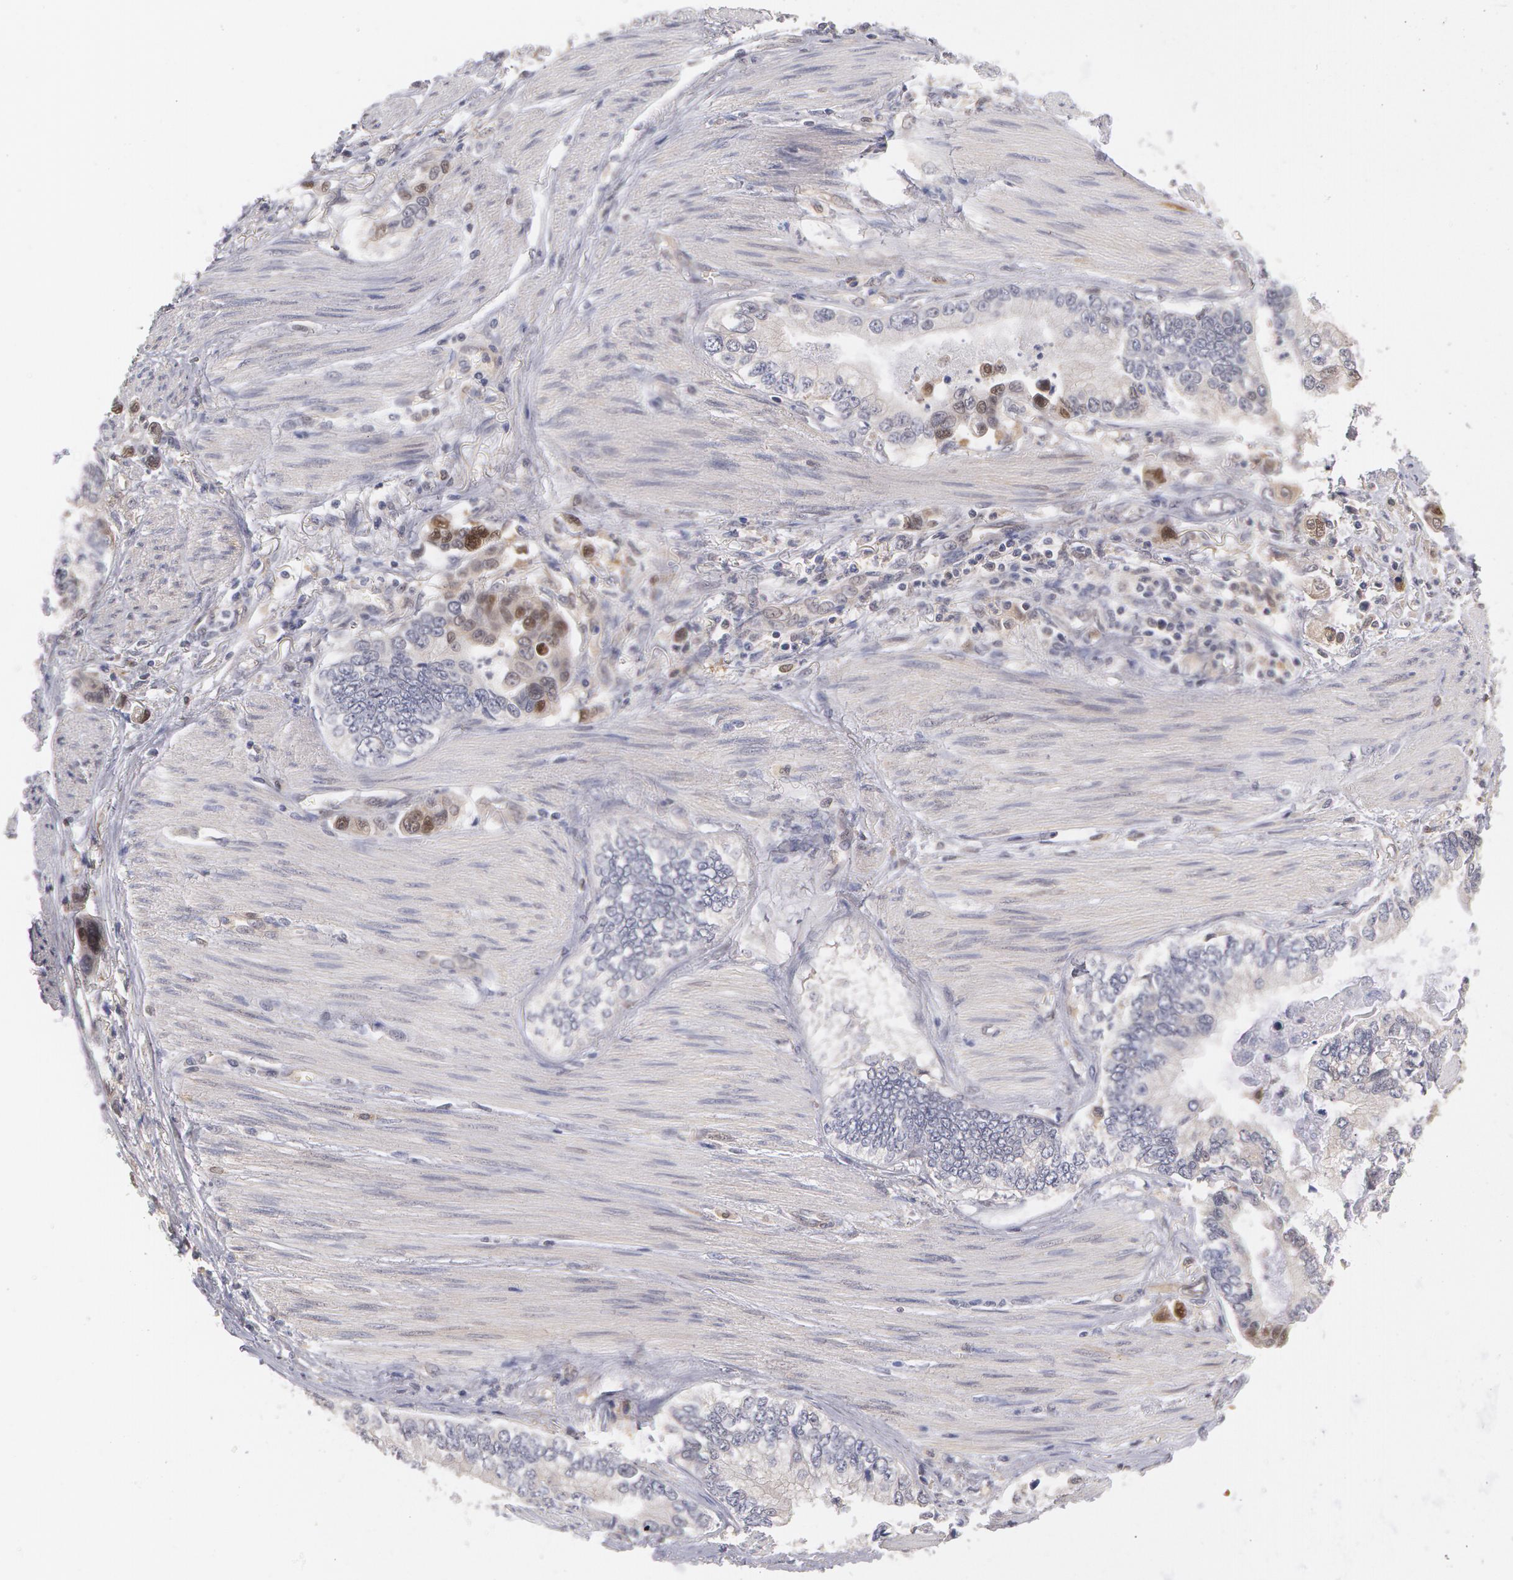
{"staining": {"intensity": "moderate", "quantity": "<25%", "location": "nuclear"}, "tissue": "stomach cancer", "cell_type": "Tumor cells", "image_type": "cancer", "snomed": [{"axis": "morphology", "description": "Adenocarcinoma, NOS"}, {"axis": "topography", "description": "Pancreas"}, {"axis": "topography", "description": "Stomach, upper"}], "caption": "Human stomach cancer stained with a brown dye shows moderate nuclear positive positivity in about <25% of tumor cells.", "gene": "TXNRD1", "patient": {"sex": "male", "age": 77}}